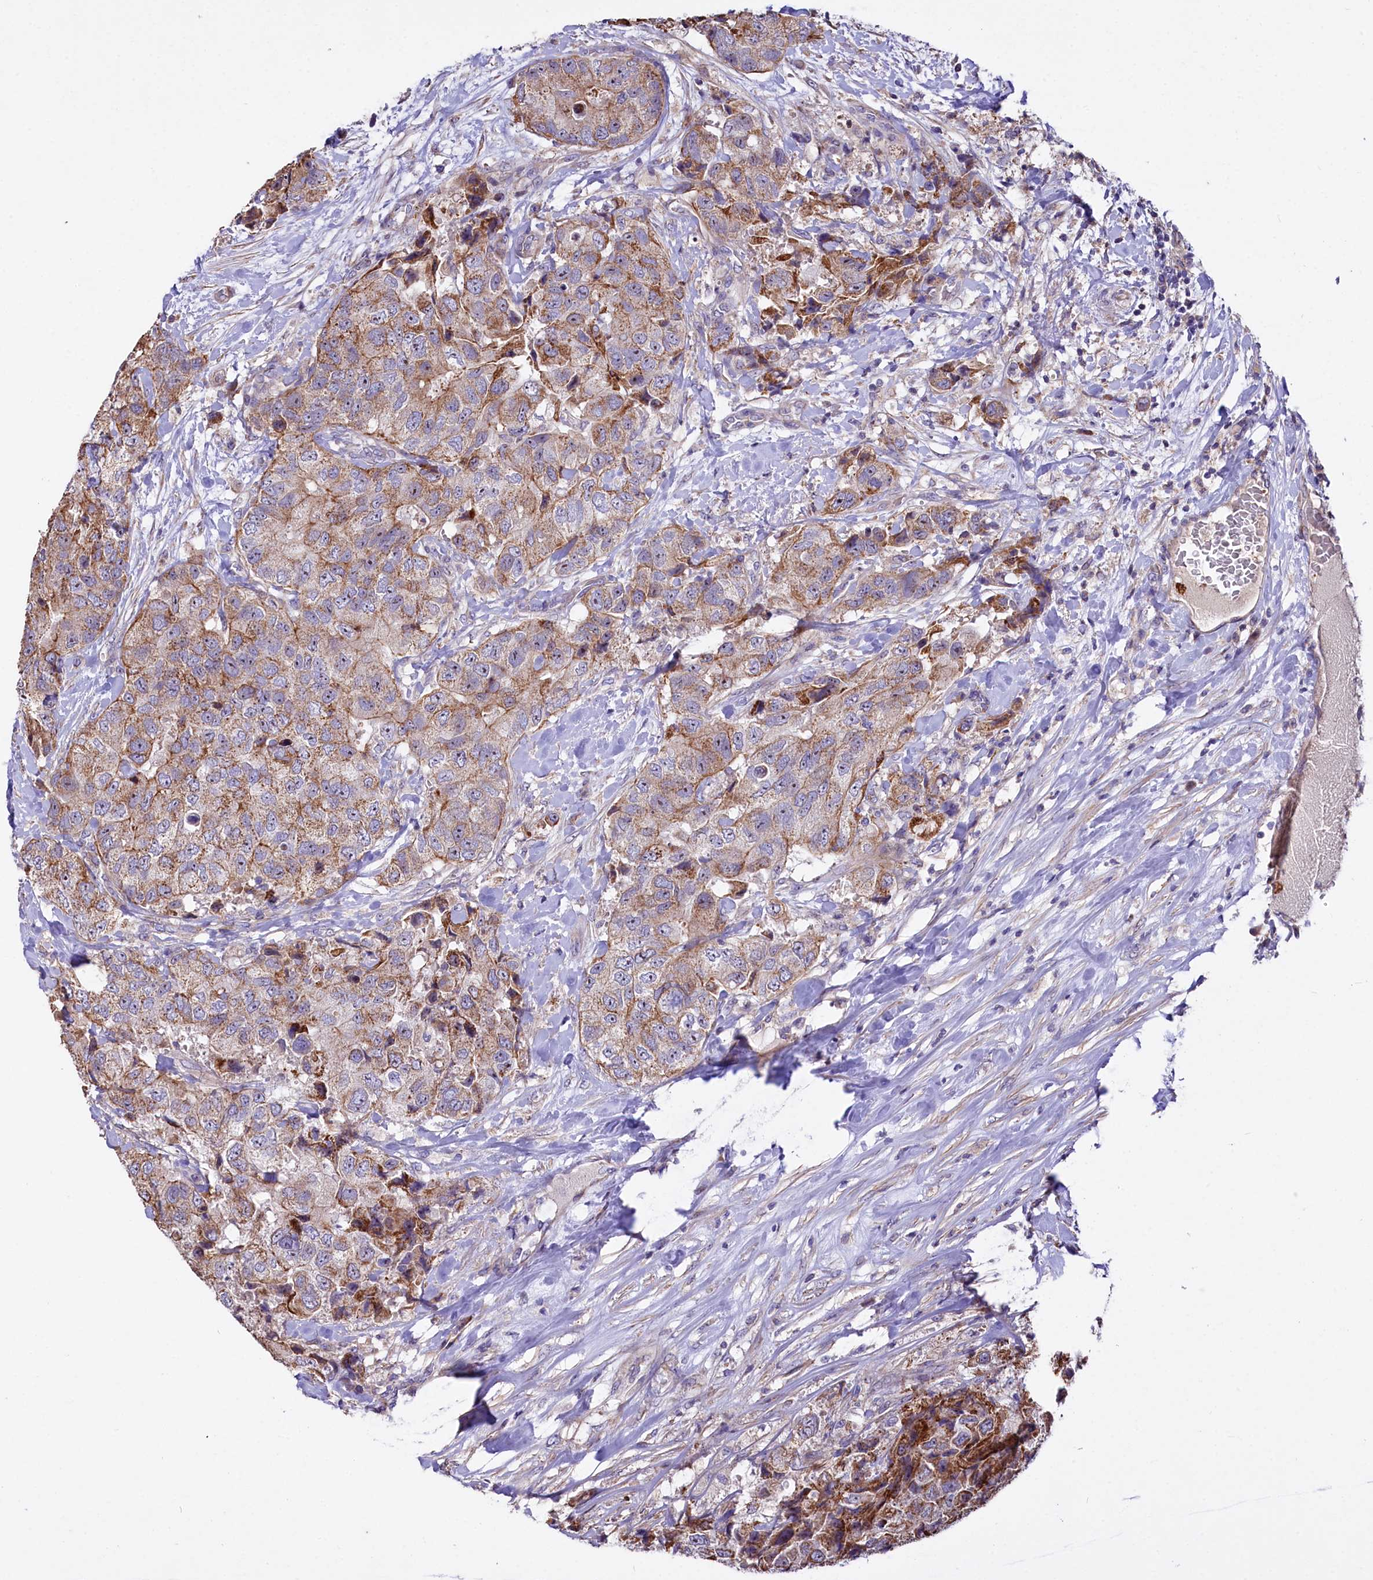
{"staining": {"intensity": "moderate", "quantity": ">75%", "location": "cytoplasmic/membranous"}, "tissue": "breast cancer", "cell_type": "Tumor cells", "image_type": "cancer", "snomed": [{"axis": "morphology", "description": "Duct carcinoma"}, {"axis": "topography", "description": "Breast"}], "caption": "Brown immunohistochemical staining in human breast cancer (intraductal carcinoma) shows moderate cytoplasmic/membranous positivity in about >75% of tumor cells. Using DAB (brown) and hematoxylin (blue) stains, captured at high magnification using brightfield microscopy.", "gene": "RPUSD3", "patient": {"sex": "female", "age": 62}}